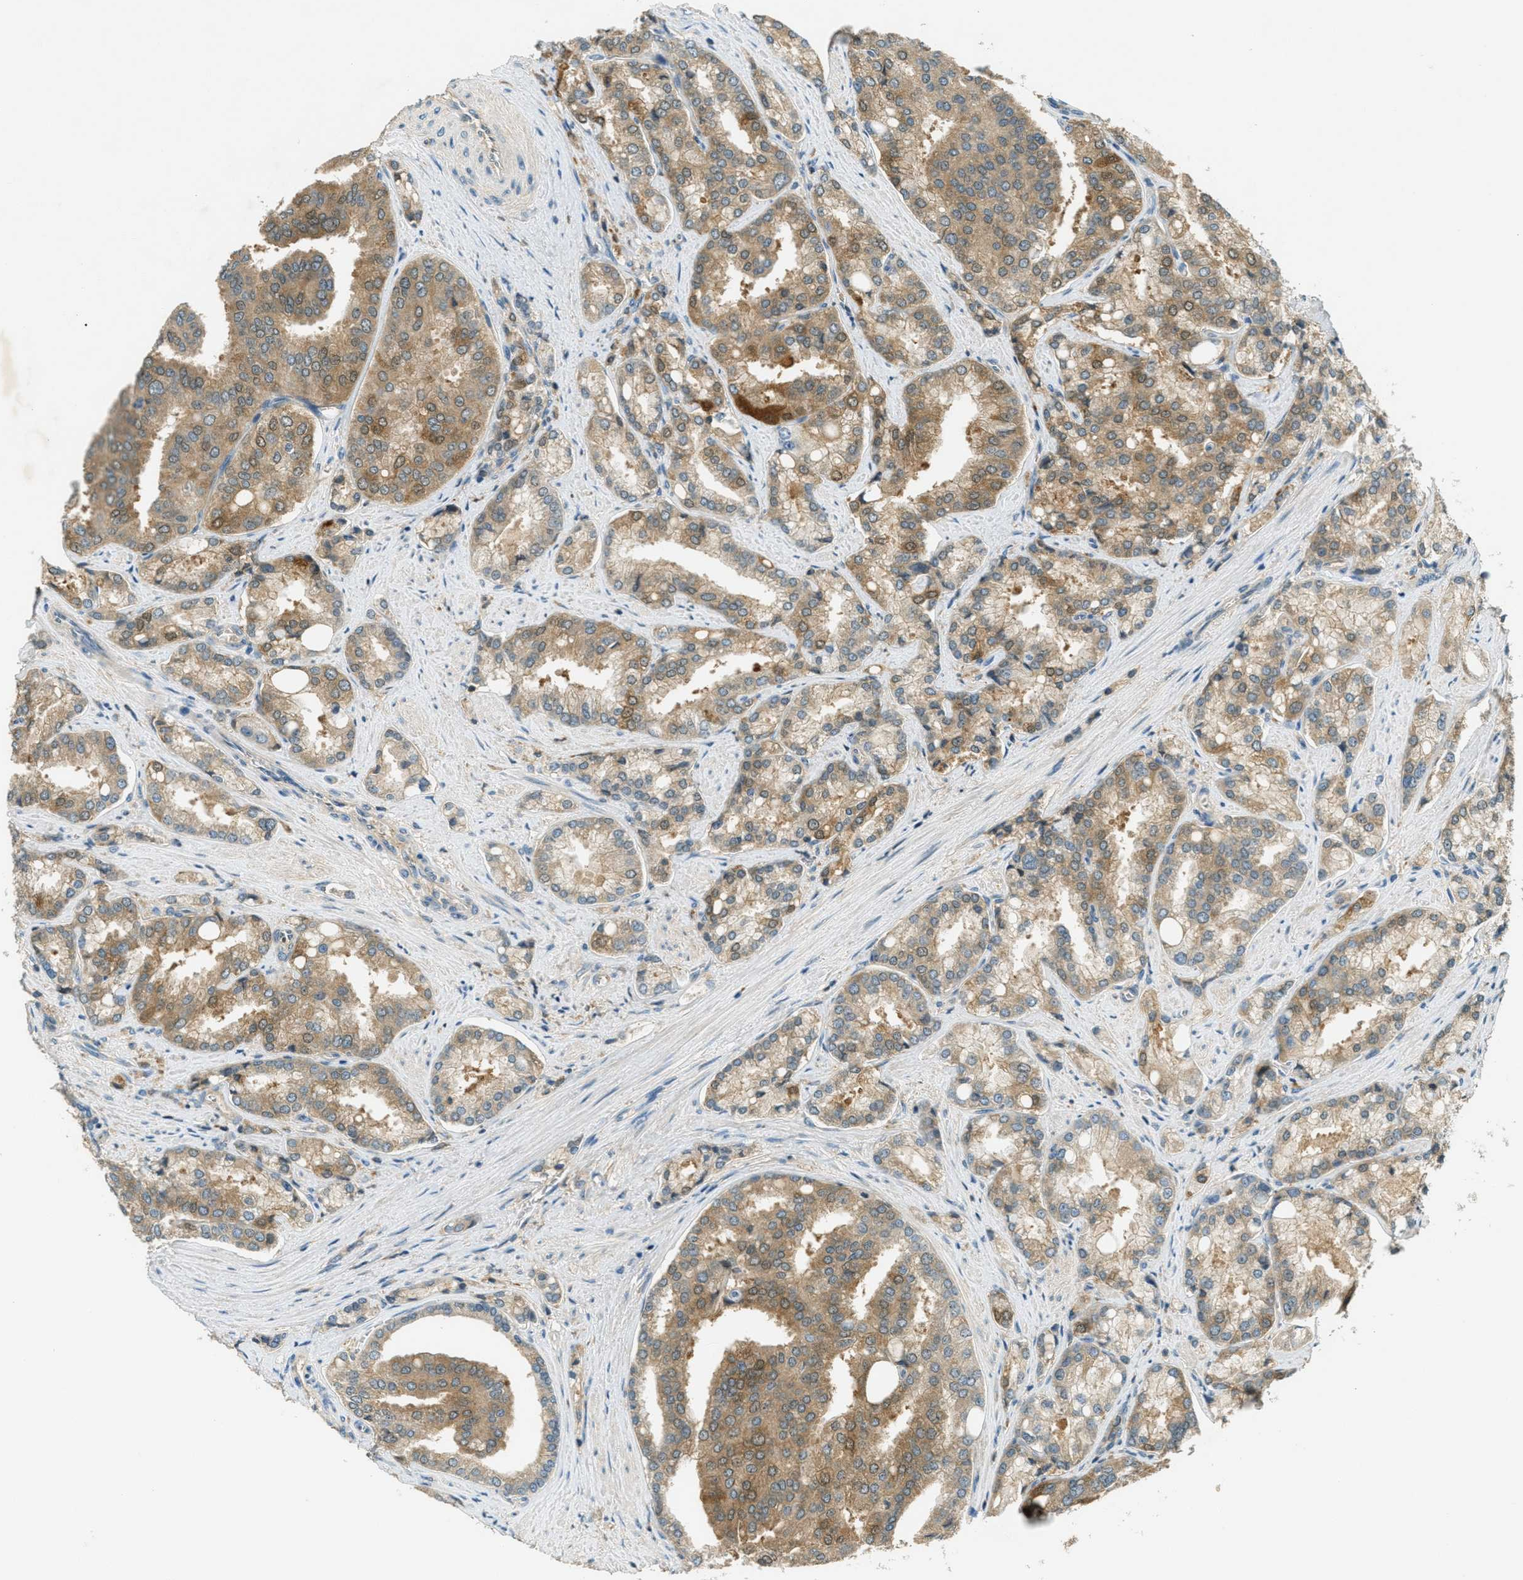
{"staining": {"intensity": "moderate", "quantity": ">75%", "location": "cytoplasmic/membranous"}, "tissue": "prostate cancer", "cell_type": "Tumor cells", "image_type": "cancer", "snomed": [{"axis": "morphology", "description": "Adenocarcinoma, High grade"}, {"axis": "topography", "description": "Prostate"}], "caption": "This is a histology image of immunohistochemistry (IHC) staining of prostate high-grade adenocarcinoma, which shows moderate staining in the cytoplasmic/membranous of tumor cells.", "gene": "NUDT4", "patient": {"sex": "male", "age": 50}}